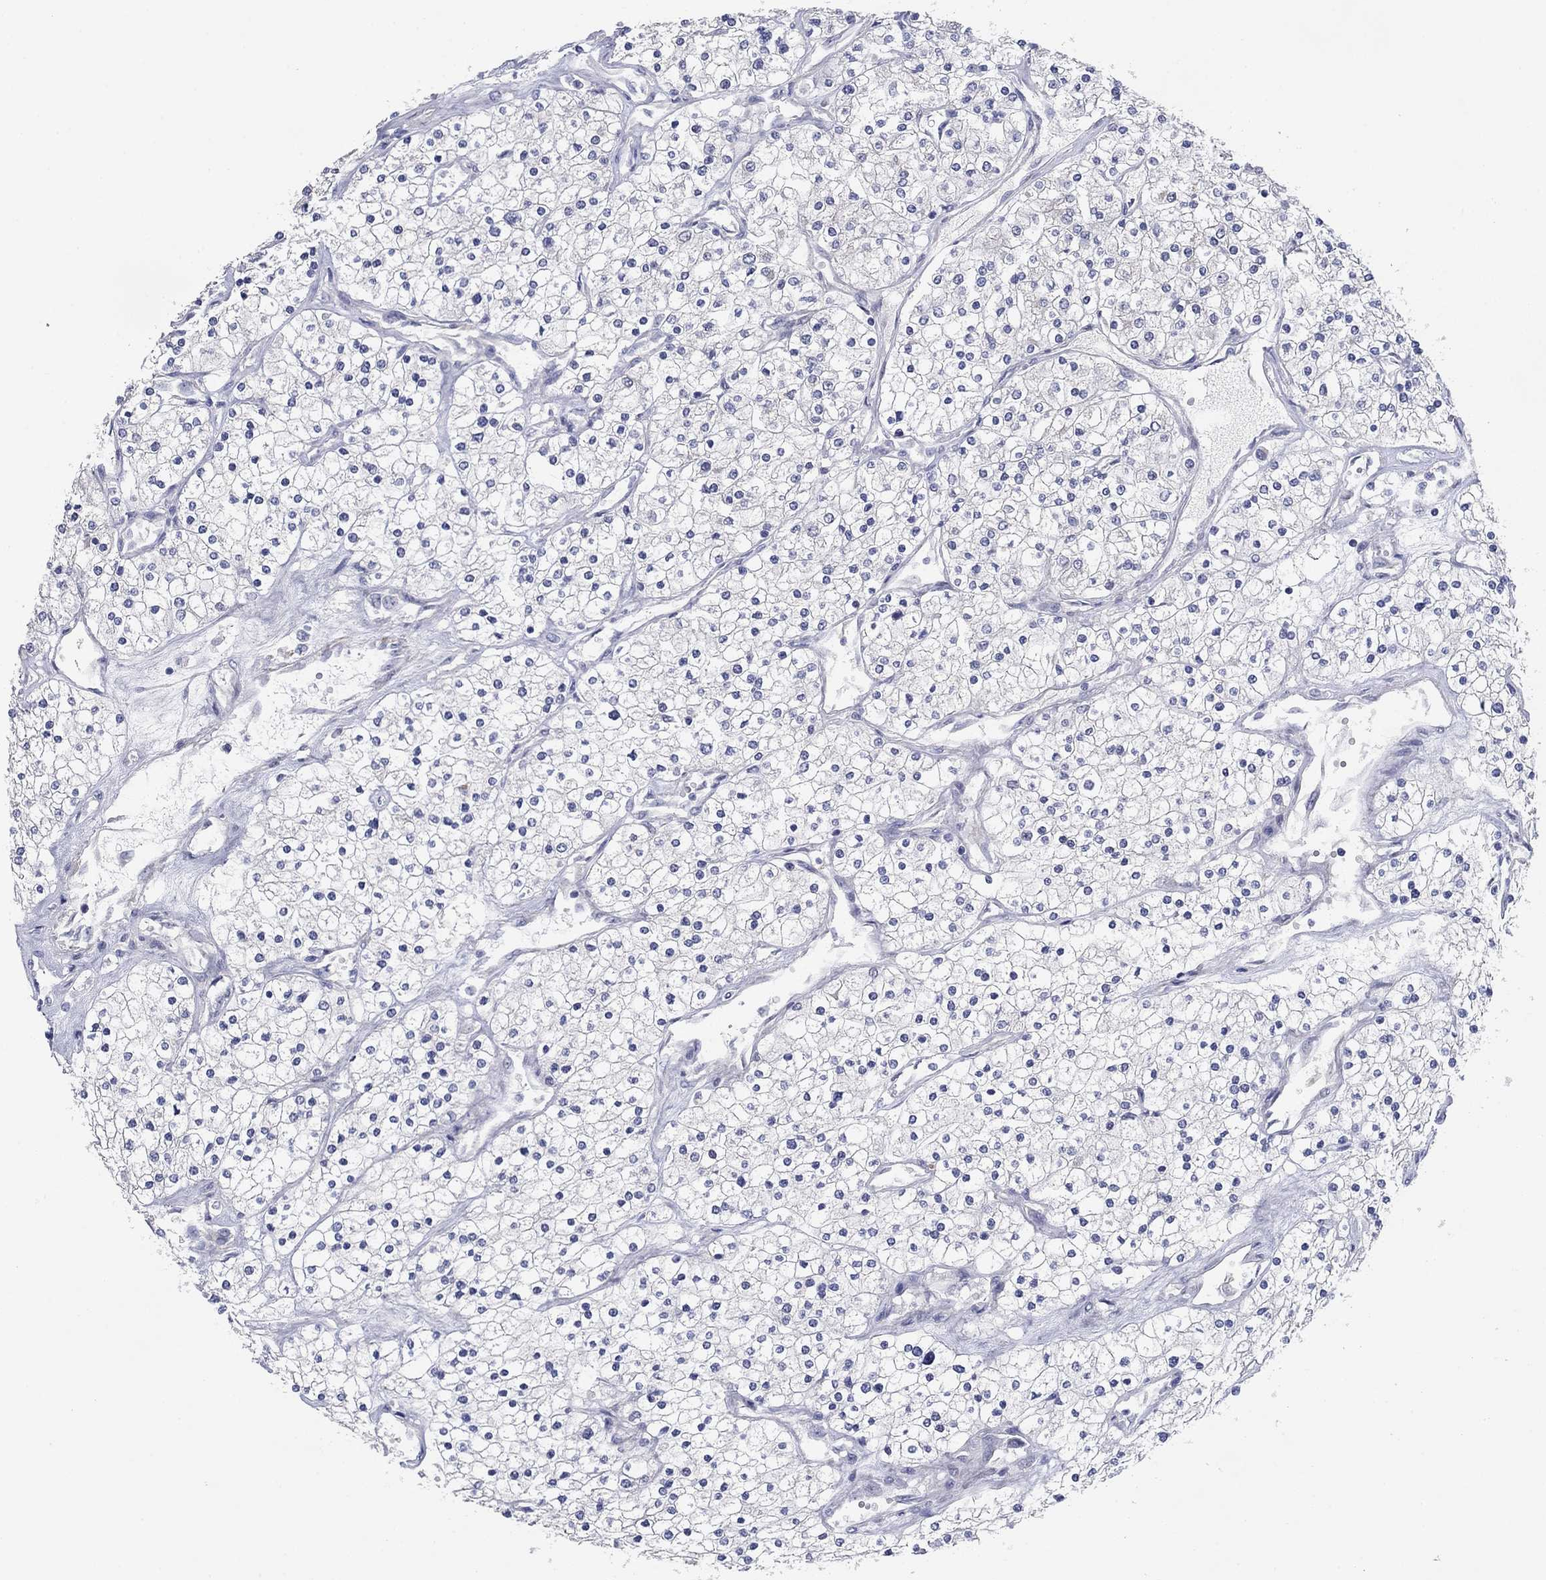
{"staining": {"intensity": "negative", "quantity": "none", "location": "none"}, "tissue": "renal cancer", "cell_type": "Tumor cells", "image_type": "cancer", "snomed": [{"axis": "morphology", "description": "Adenocarcinoma, NOS"}, {"axis": "topography", "description": "Kidney"}], "caption": "Immunohistochemistry of human renal adenocarcinoma shows no expression in tumor cells. Brightfield microscopy of immunohistochemistry stained with DAB (3,3'-diaminobenzidine) (brown) and hematoxylin (blue), captured at high magnification.", "gene": "GRK7", "patient": {"sex": "male", "age": 80}}